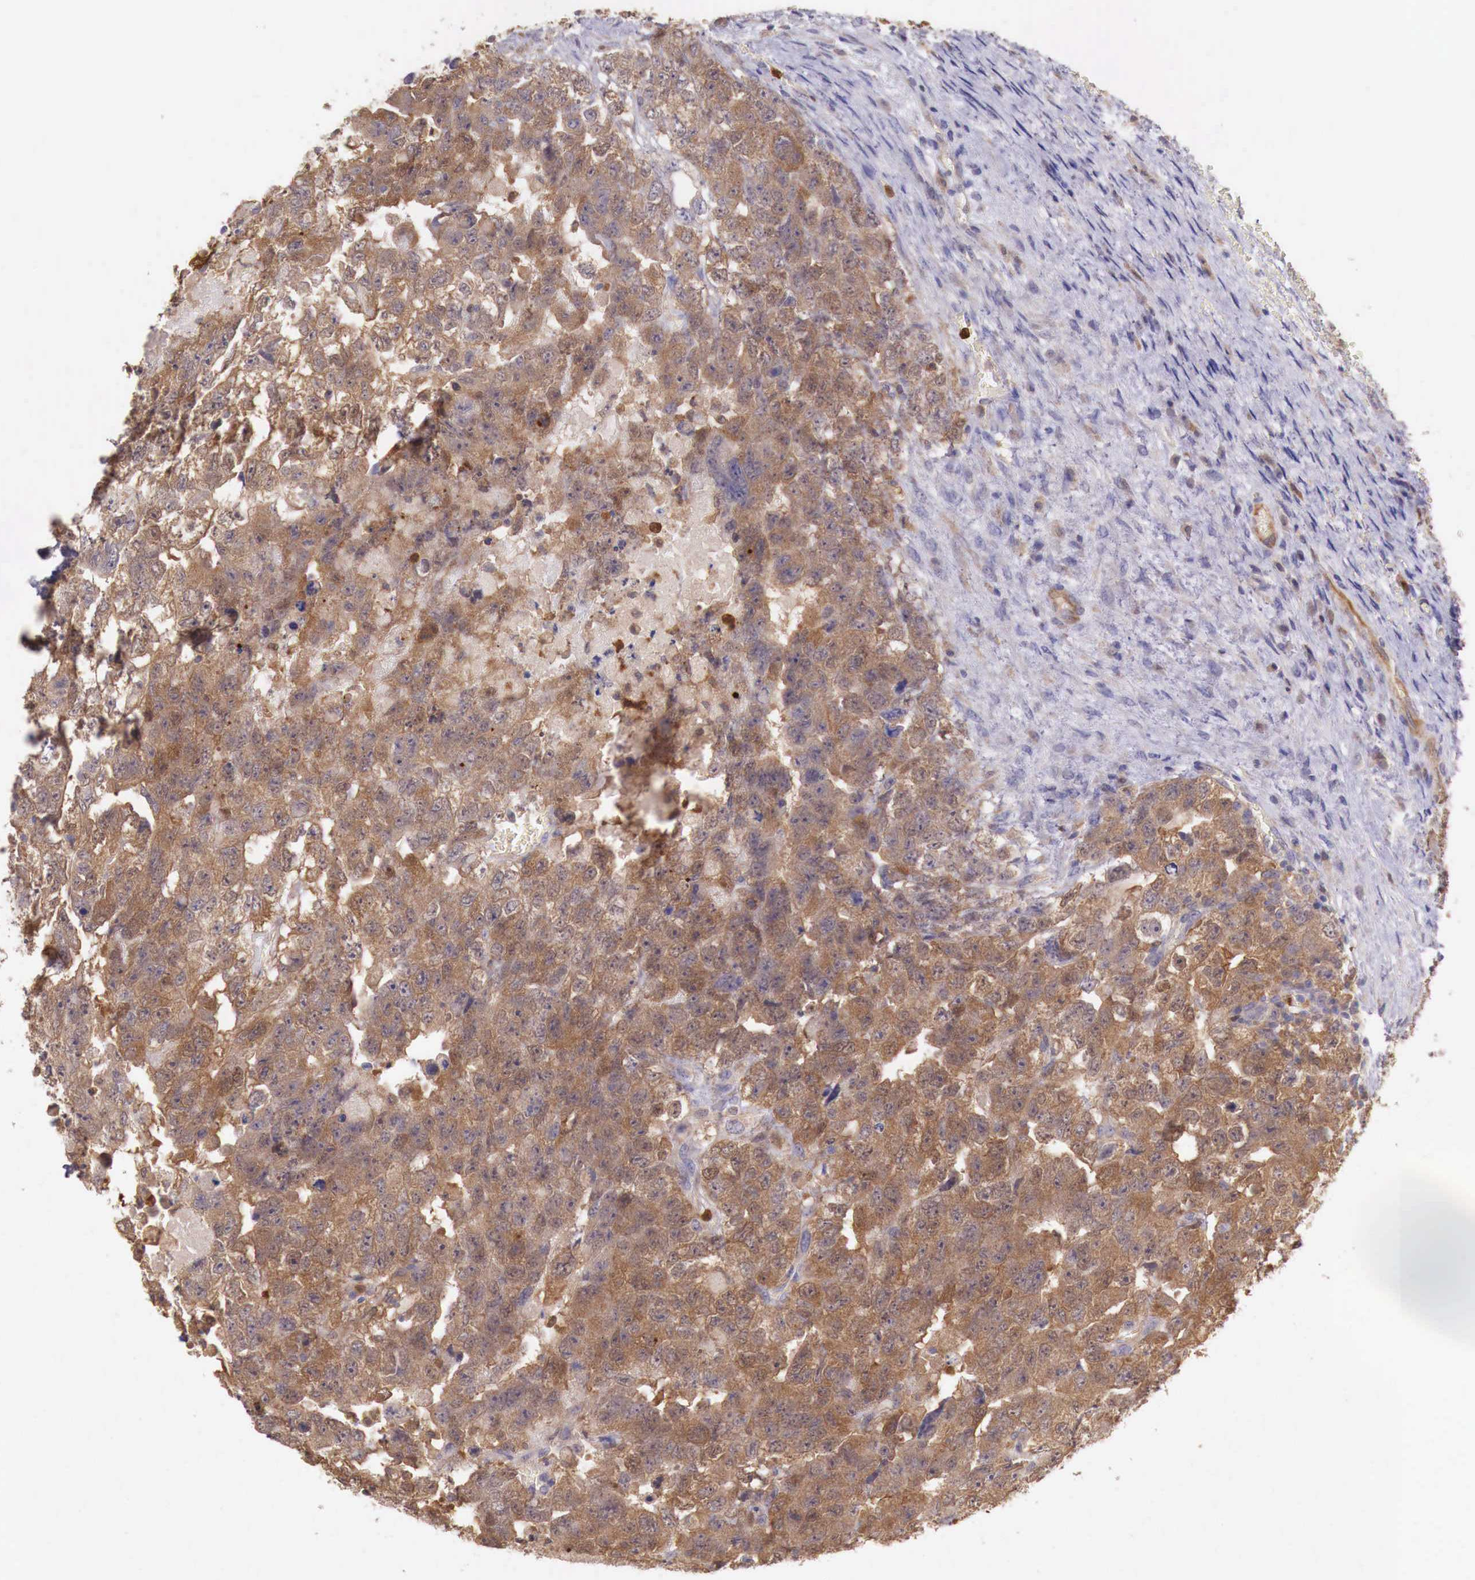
{"staining": {"intensity": "moderate", "quantity": ">75%", "location": "cytoplasmic/membranous"}, "tissue": "testis cancer", "cell_type": "Tumor cells", "image_type": "cancer", "snomed": [{"axis": "morphology", "description": "Carcinoma, Embryonal, NOS"}, {"axis": "topography", "description": "Testis"}], "caption": "The micrograph exhibits staining of testis cancer, revealing moderate cytoplasmic/membranous protein staining (brown color) within tumor cells.", "gene": "GAB2", "patient": {"sex": "male", "age": 36}}